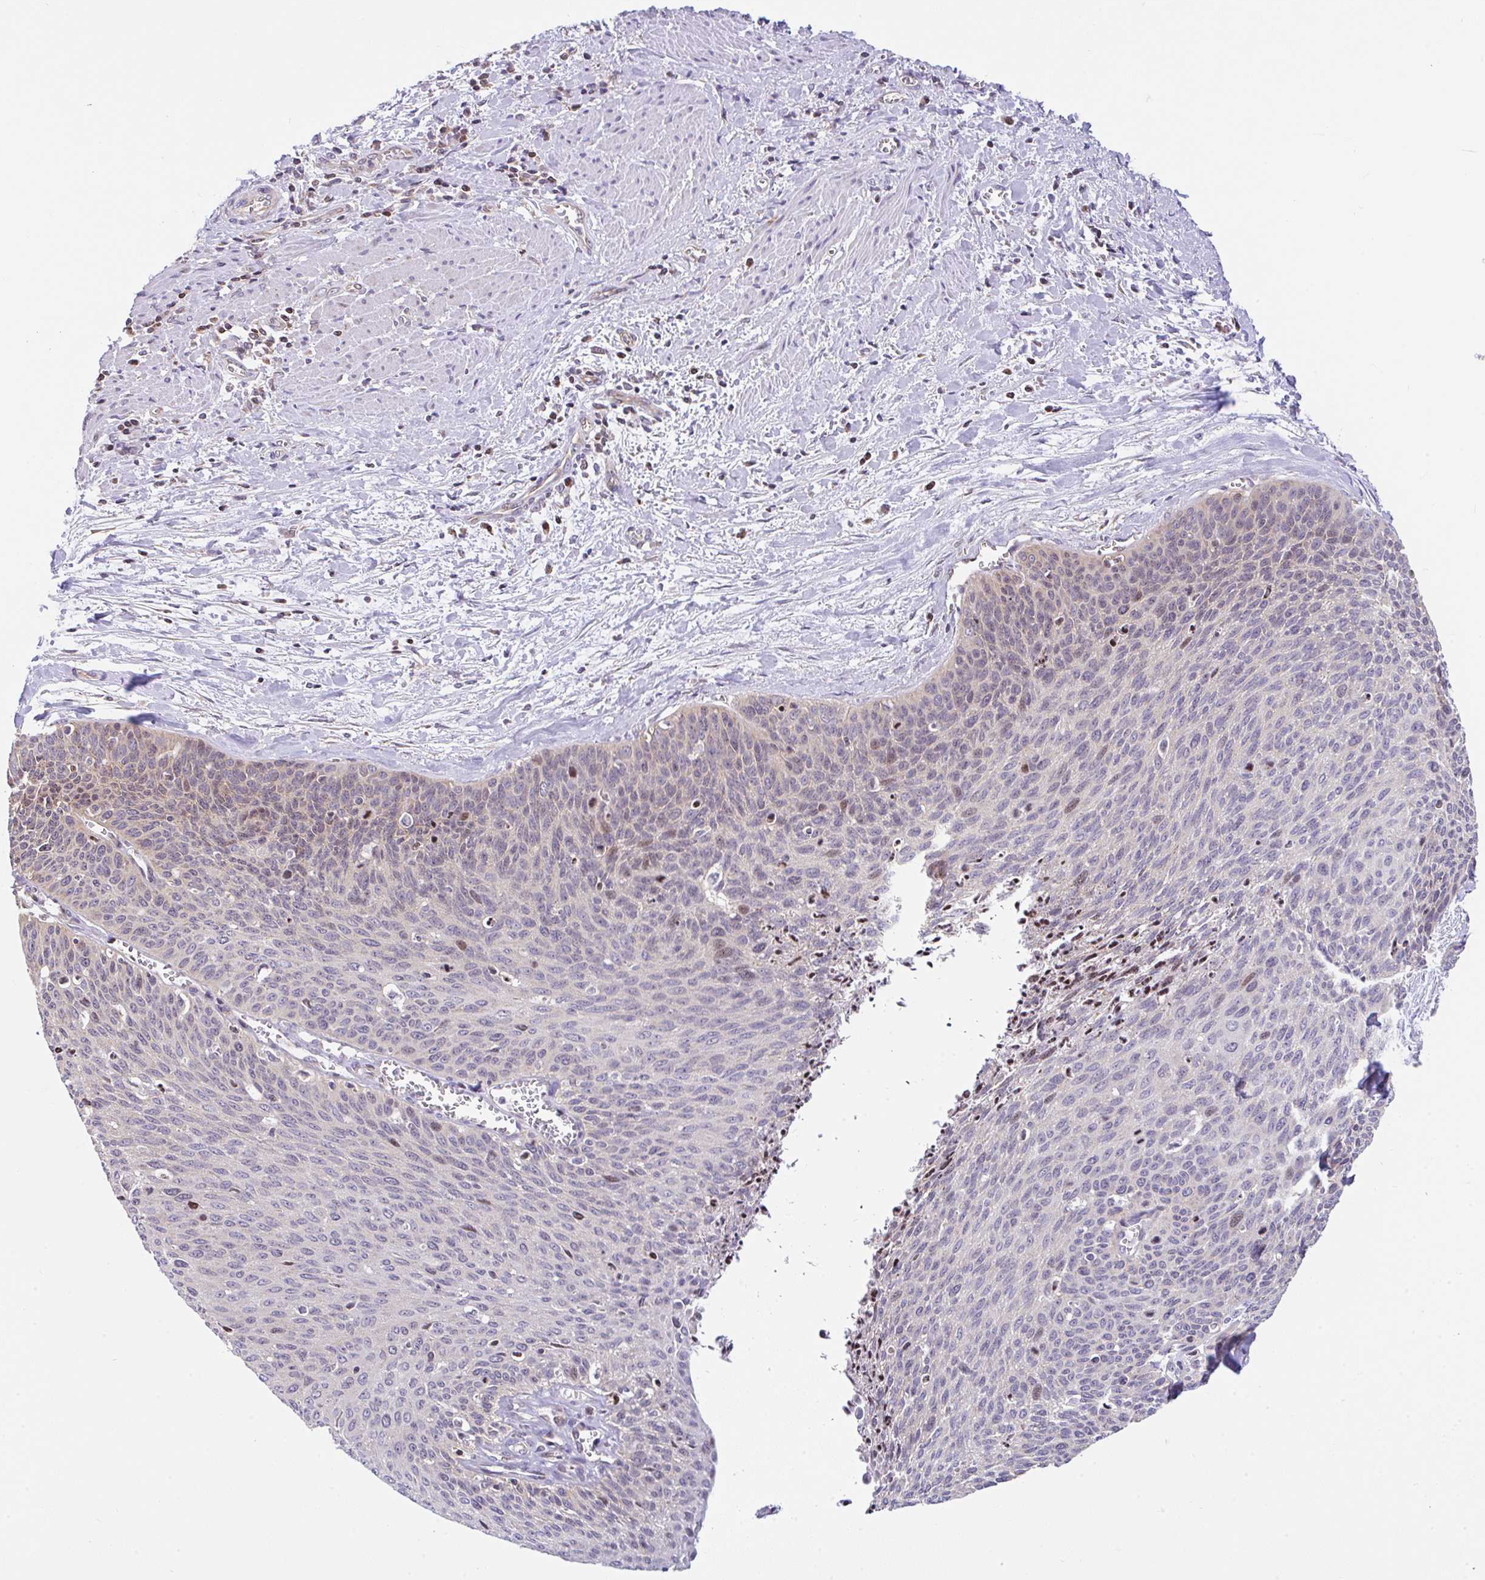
{"staining": {"intensity": "weak", "quantity": "<25%", "location": "cytoplasmic/membranous,nuclear"}, "tissue": "cervical cancer", "cell_type": "Tumor cells", "image_type": "cancer", "snomed": [{"axis": "morphology", "description": "Squamous cell carcinoma, NOS"}, {"axis": "topography", "description": "Cervix"}], "caption": "Immunohistochemistry of human squamous cell carcinoma (cervical) shows no expression in tumor cells.", "gene": "FIGNL1", "patient": {"sex": "female", "age": 55}}